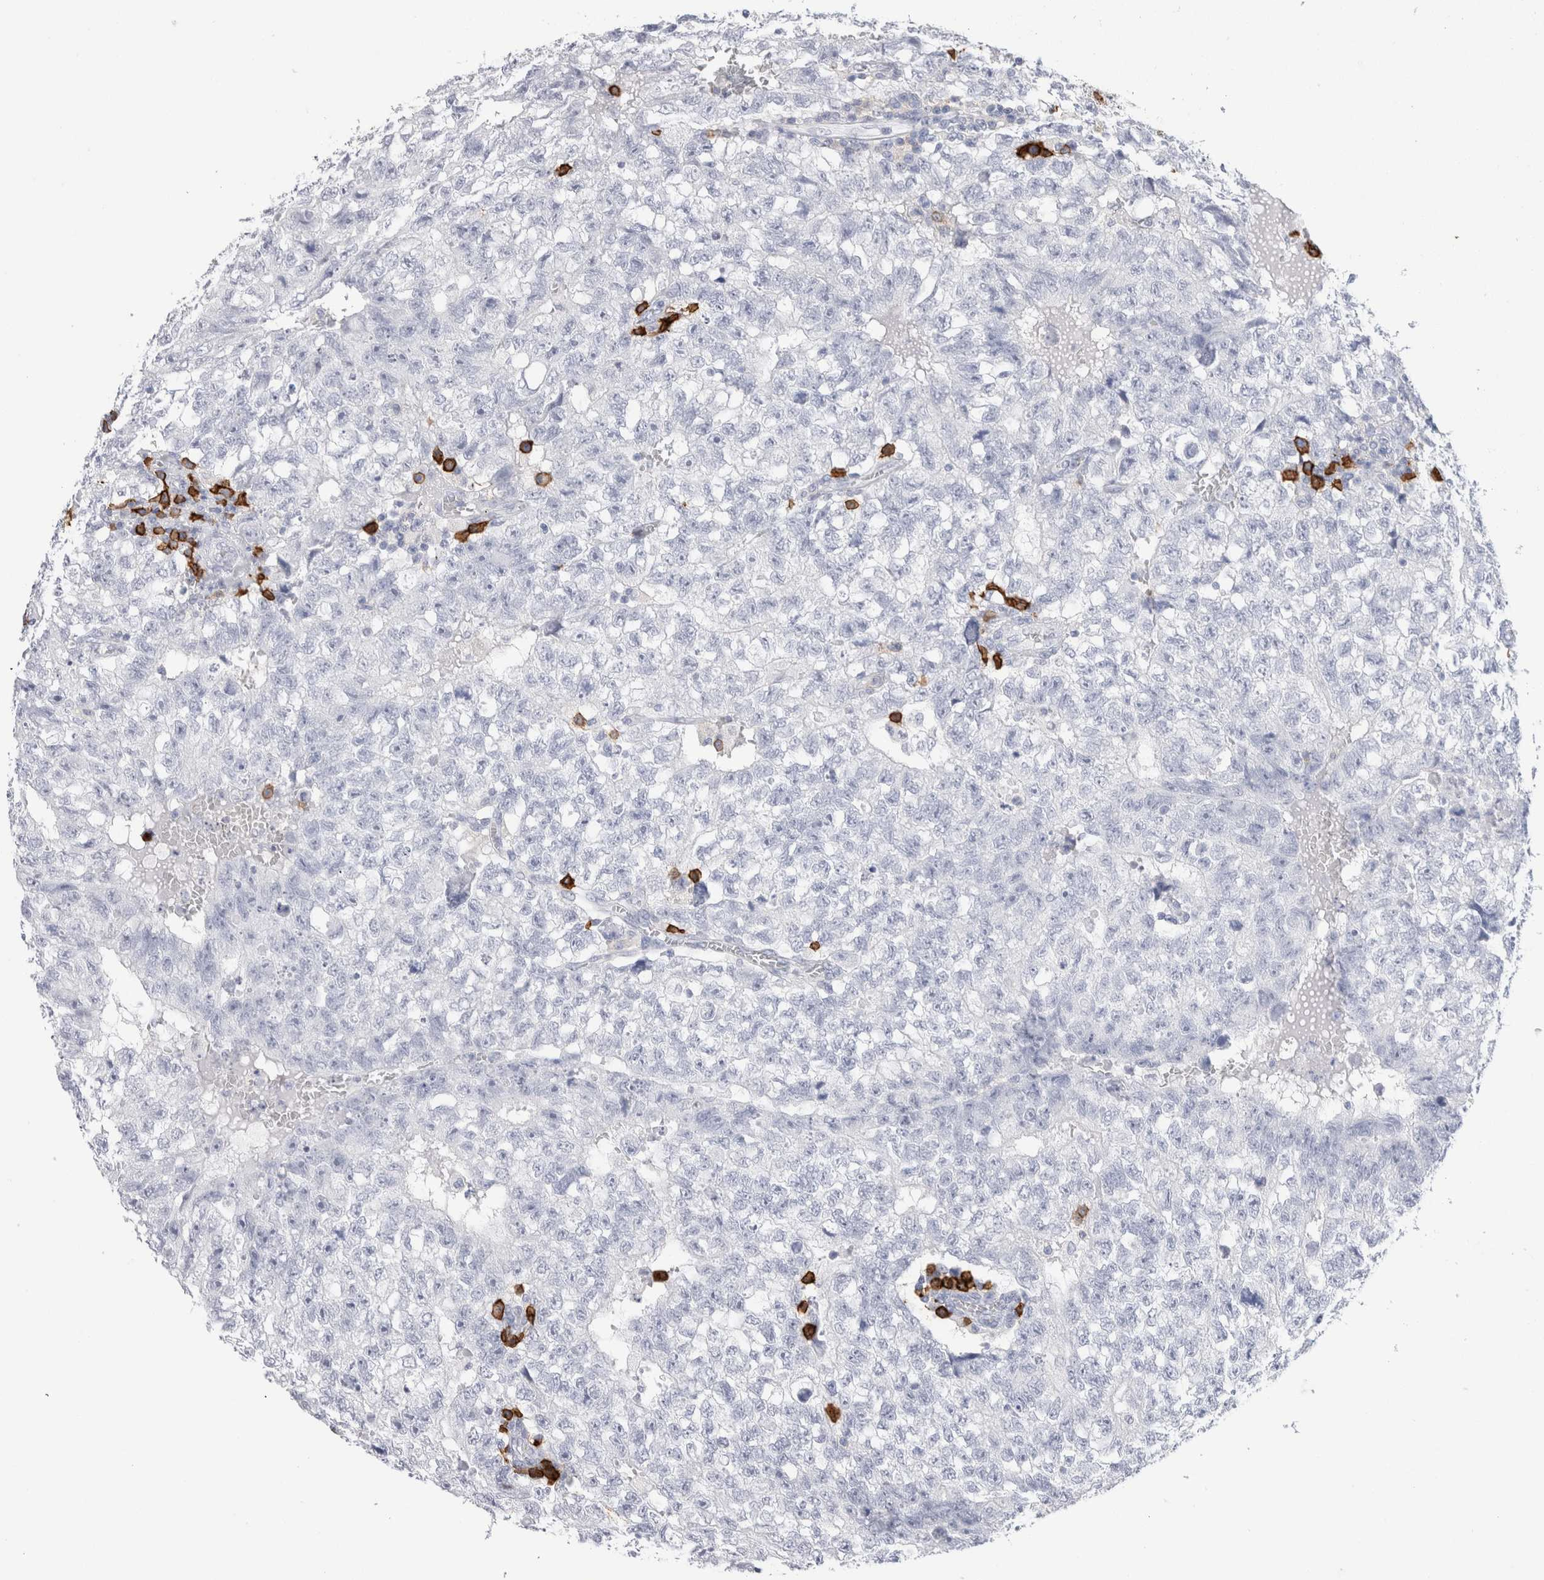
{"staining": {"intensity": "negative", "quantity": "none", "location": "none"}, "tissue": "testis cancer", "cell_type": "Tumor cells", "image_type": "cancer", "snomed": [{"axis": "morphology", "description": "Seminoma, NOS"}, {"axis": "morphology", "description": "Carcinoma, Embryonal, NOS"}, {"axis": "topography", "description": "Testis"}], "caption": "The photomicrograph exhibits no significant expression in tumor cells of embryonal carcinoma (testis).", "gene": "CD38", "patient": {"sex": "male", "age": 38}}